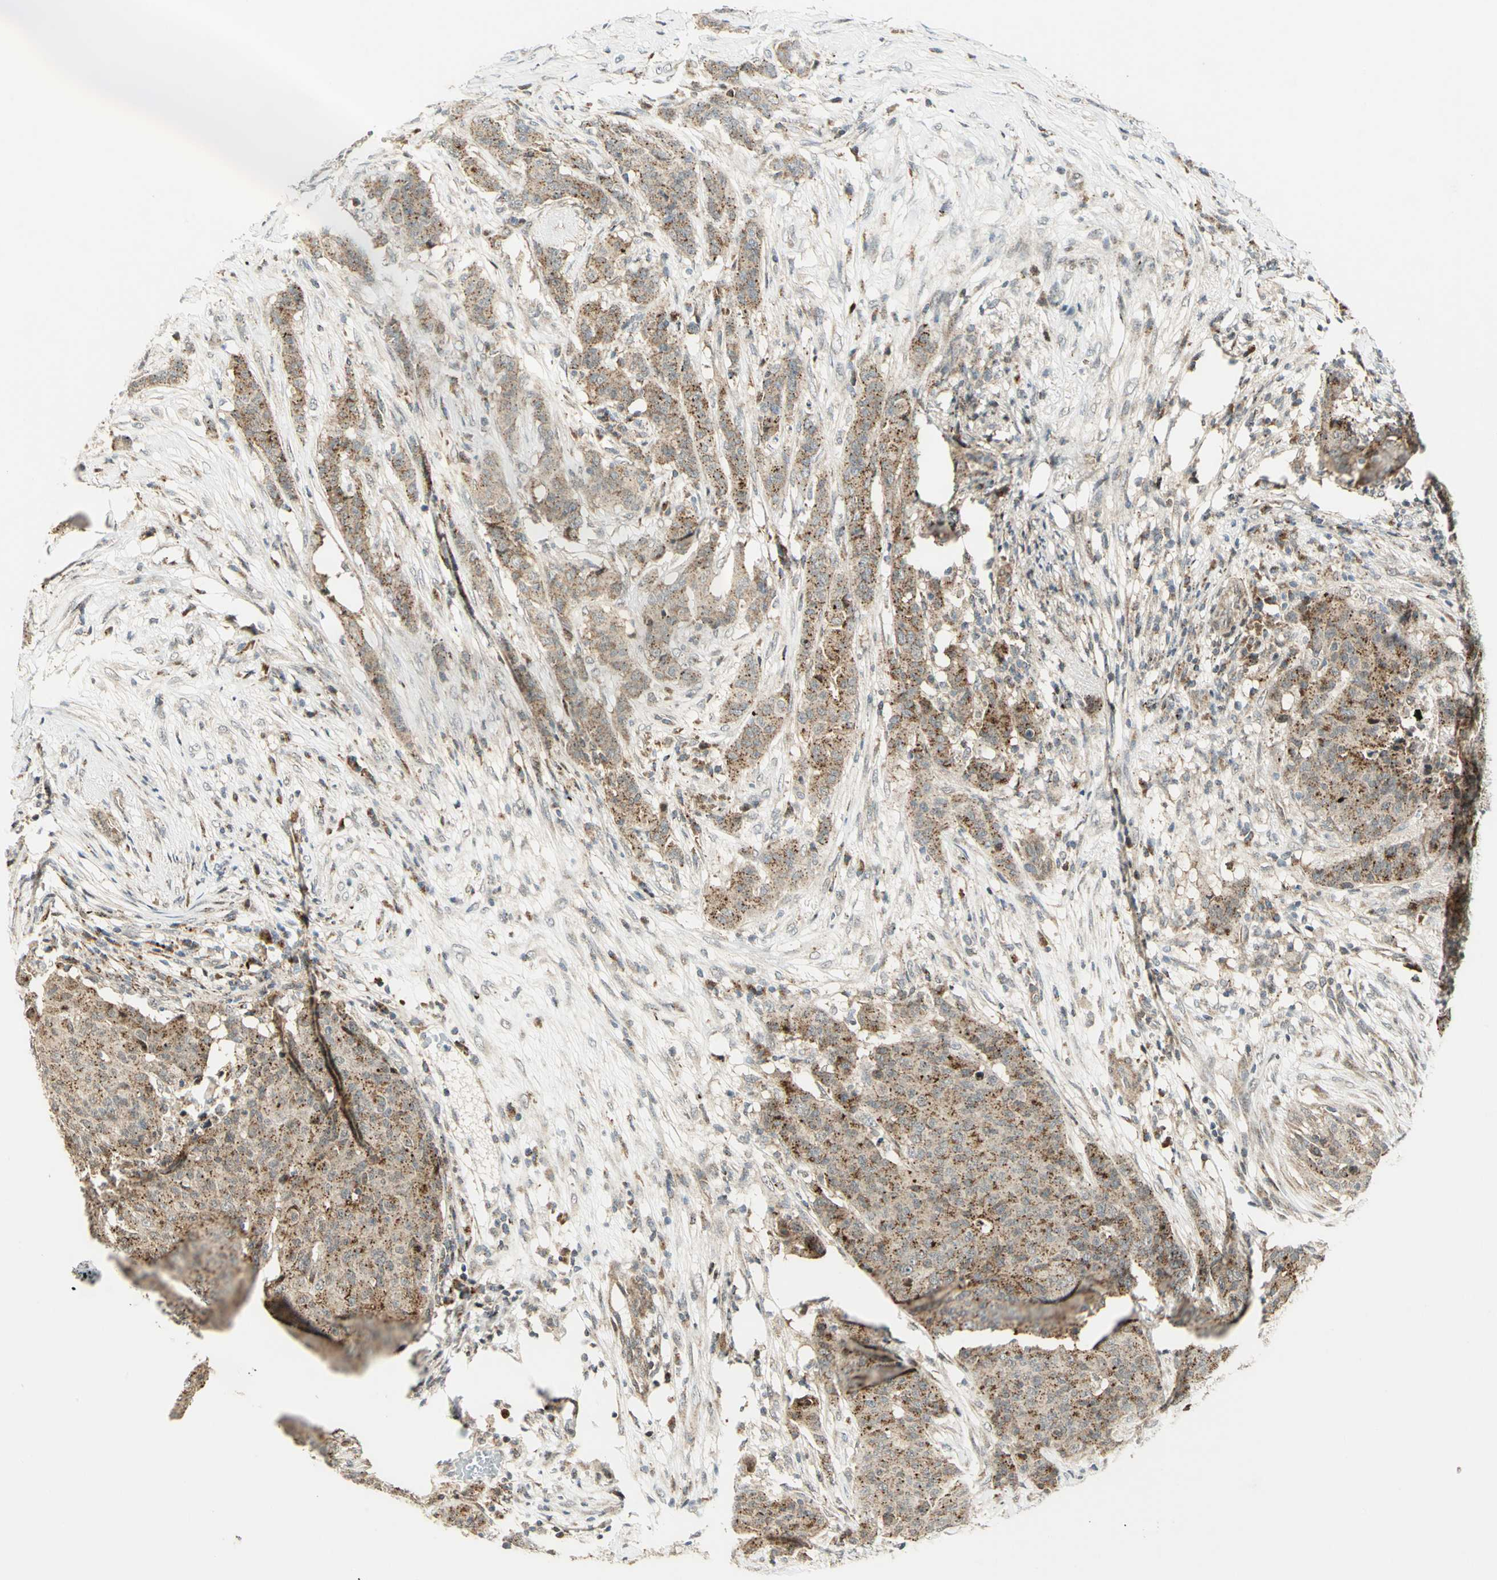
{"staining": {"intensity": "moderate", "quantity": ">75%", "location": "cytoplasmic/membranous"}, "tissue": "breast cancer", "cell_type": "Tumor cells", "image_type": "cancer", "snomed": [{"axis": "morphology", "description": "Duct carcinoma"}, {"axis": "topography", "description": "Breast"}], "caption": "The image reveals immunohistochemical staining of breast intraductal carcinoma. There is moderate cytoplasmic/membranous expression is seen in approximately >75% of tumor cells.", "gene": "ATP6V1A", "patient": {"sex": "female", "age": 40}}